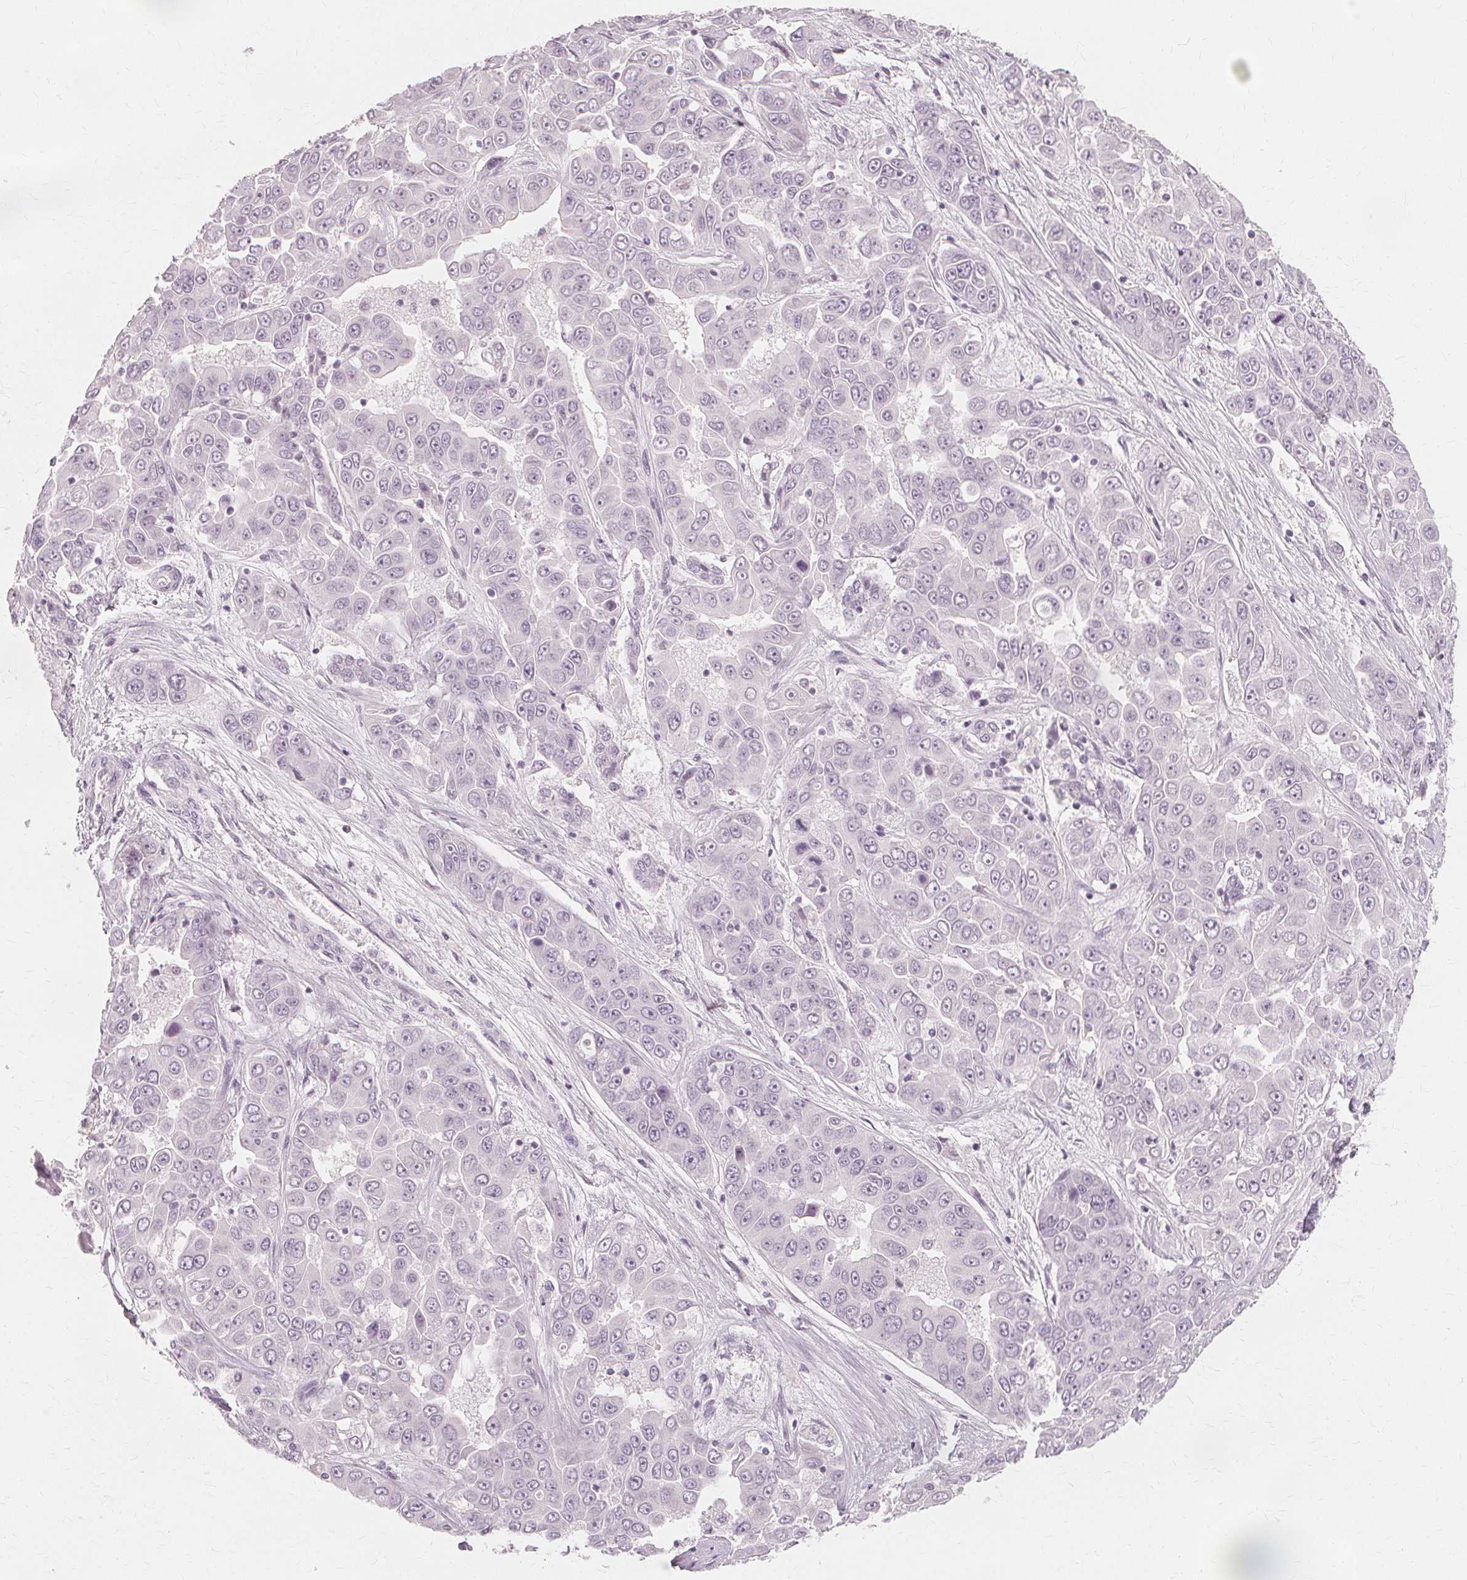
{"staining": {"intensity": "negative", "quantity": "none", "location": "none"}, "tissue": "liver cancer", "cell_type": "Tumor cells", "image_type": "cancer", "snomed": [{"axis": "morphology", "description": "Cholangiocarcinoma"}, {"axis": "topography", "description": "Liver"}], "caption": "Immunohistochemistry (IHC) photomicrograph of human cholangiocarcinoma (liver) stained for a protein (brown), which displays no expression in tumor cells.", "gene": "NXPE1", "patient": {"sex": "female", "age": 52}}